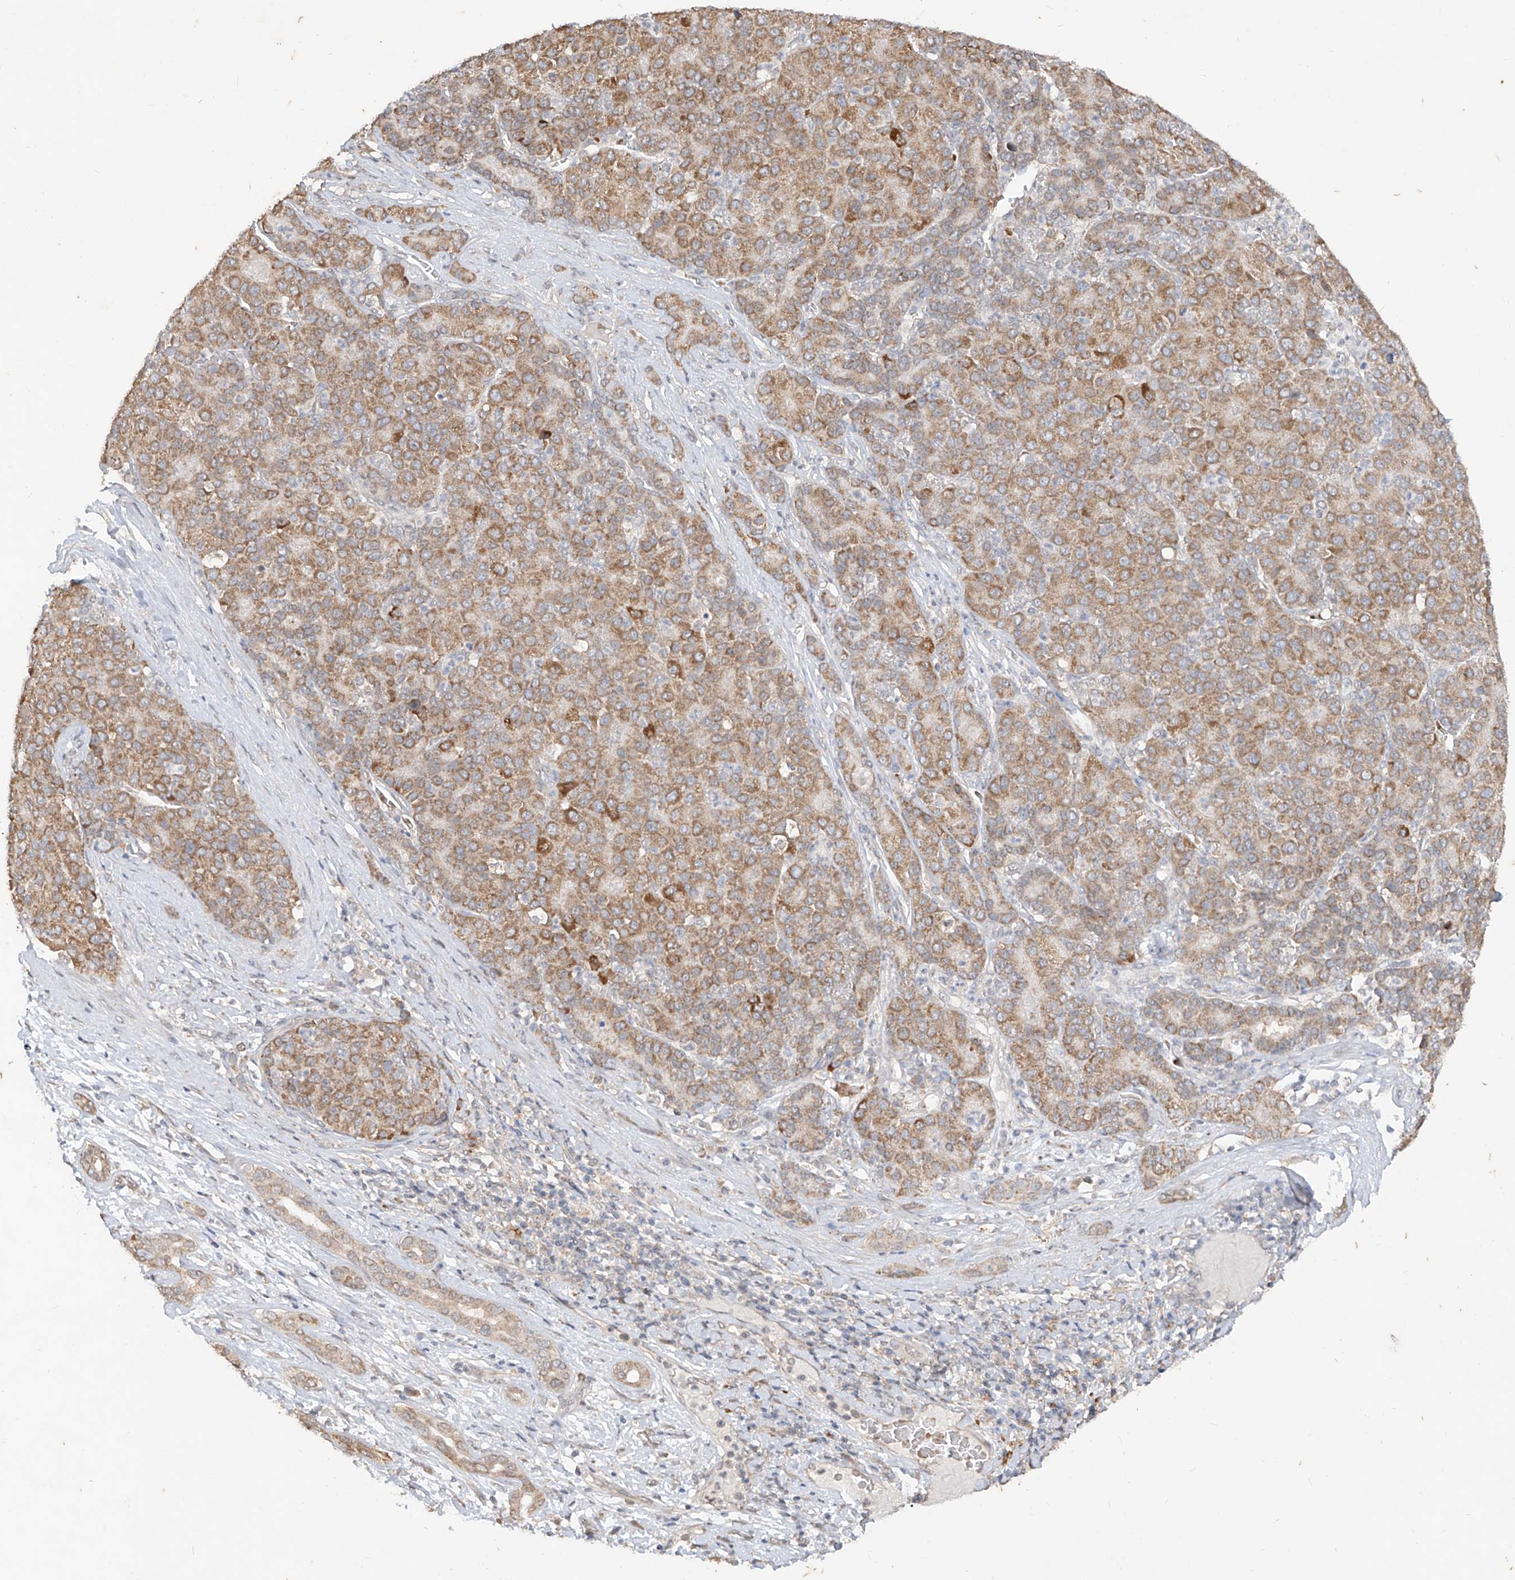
{"staining": {"intensity": "moderate", "quantity": ">75%", "location": "cytoplasmic/membranous"}, "tissue": "liver cancer", "cell_type": "Tumor cells", "image_type": "cancer", "snomed": [{"axis": "morphology", "description": "Carcinoma, Hepatocellular, NOS"}, {"axis": "topography", "description": "Liver"}], "caption": "There is medium levels of moderate cytoplasmic/membranous expression in tumor cells of liver cancer (hepatocellular carcinoma), as demonstrated by immunohistochemical staining (brown color).", "gene": "MTUS2", "patient": {"sex": "male", "age": 65}}